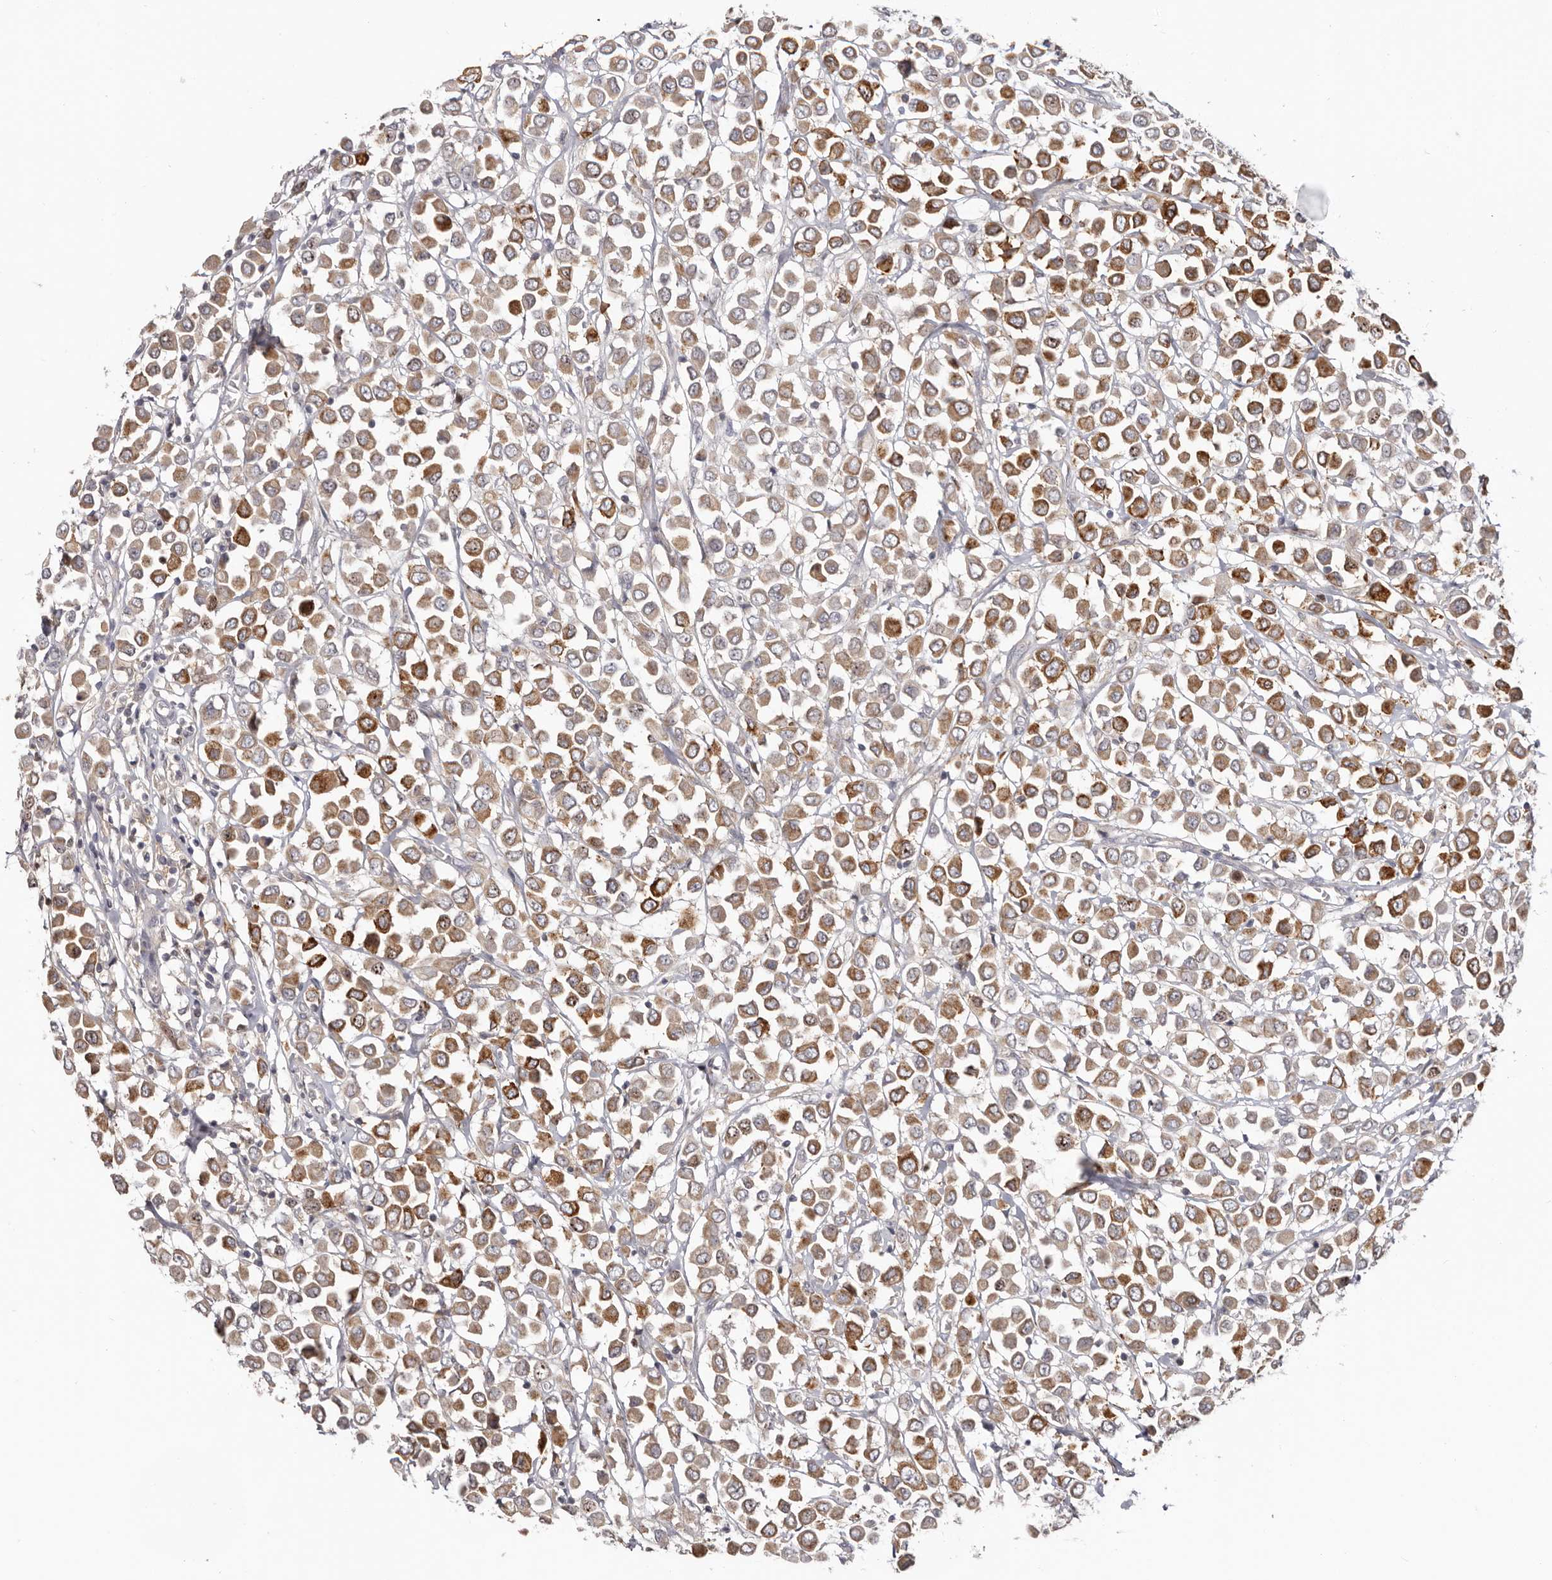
{"staining": {"intensity": "moderate", "quantity": ">75%", "location": "cytoplasmic/membranous"}, "tissue": "breast cancer", "cell_type": "Tumor cells", "image_type": "cancer", "snomed": [{"axis": "morphology", "description": "Duct carcinoma"}, {"axis": "topography", "description": "Breast"}], "caption": "High-magnification brightfield microscopy of breast cancer (intraductal carcinoma) stained with DAB (brown) and counterstained with hematoxylin (blue). tumor cells exhibit moderate cytoplasmic/membranous positivity is present in approximately>75% of cells.", "gene": "CCDC190", "patient": {"sex": "female", "age": 61}}